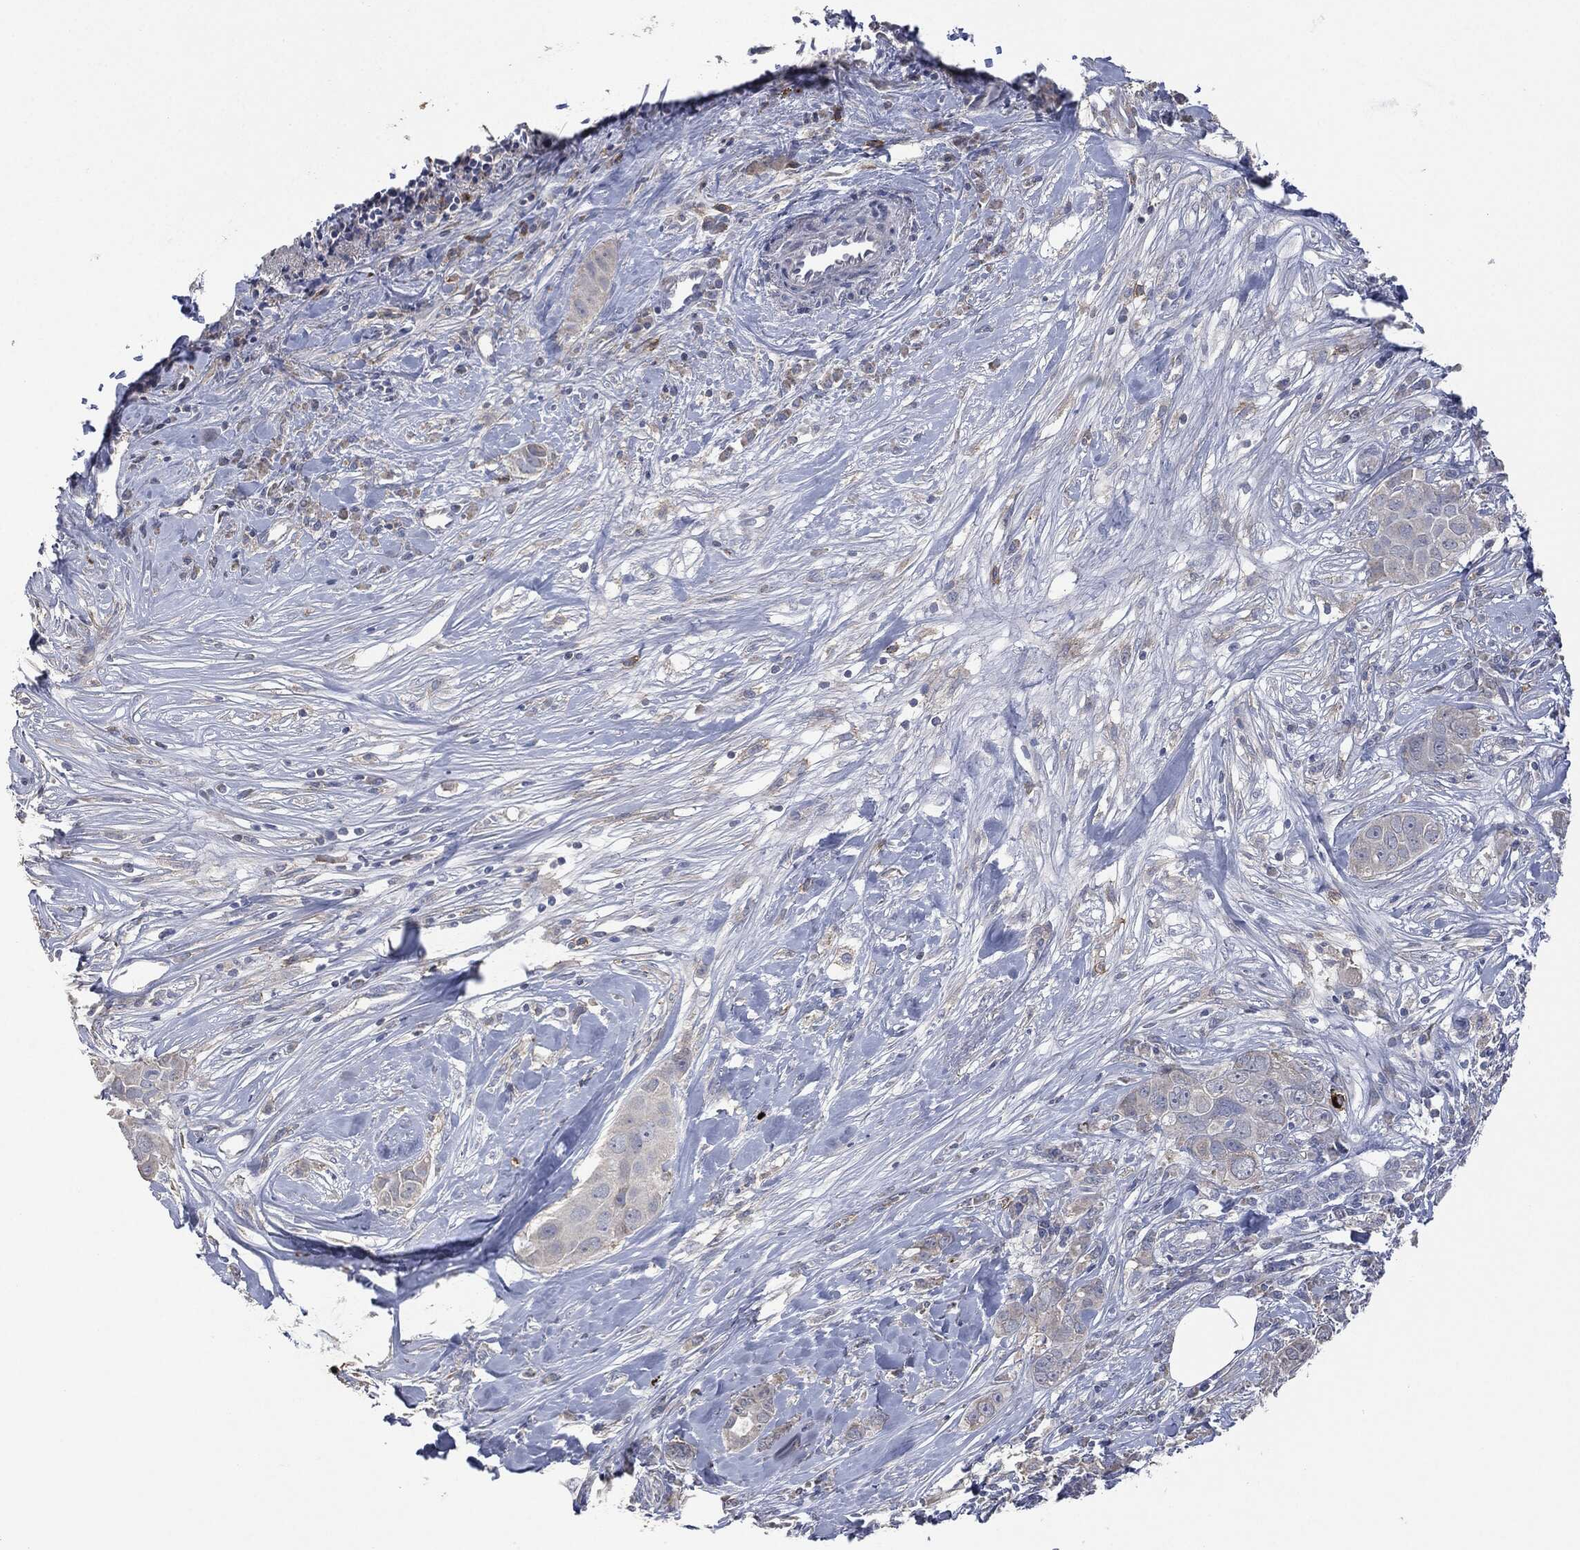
{"staining": {"intensity": "negative", "quantity": "none", "location": "none"}, "tissue": "breast cancer", "cell_type": "Tumor cells", "image_type": "cancer", "snomed": [{"axis": "morphology", "description": "Duct carcinoma"}, {"axis": "topography", "description": "Breast"}], "caption": "Immunohistochemical staining of human breast infiltrating ductal carcinoma demonstrates no significant positivity in tumor cells.", "gene": "CD33", "patient": {"sex": "female", "age": 43}}